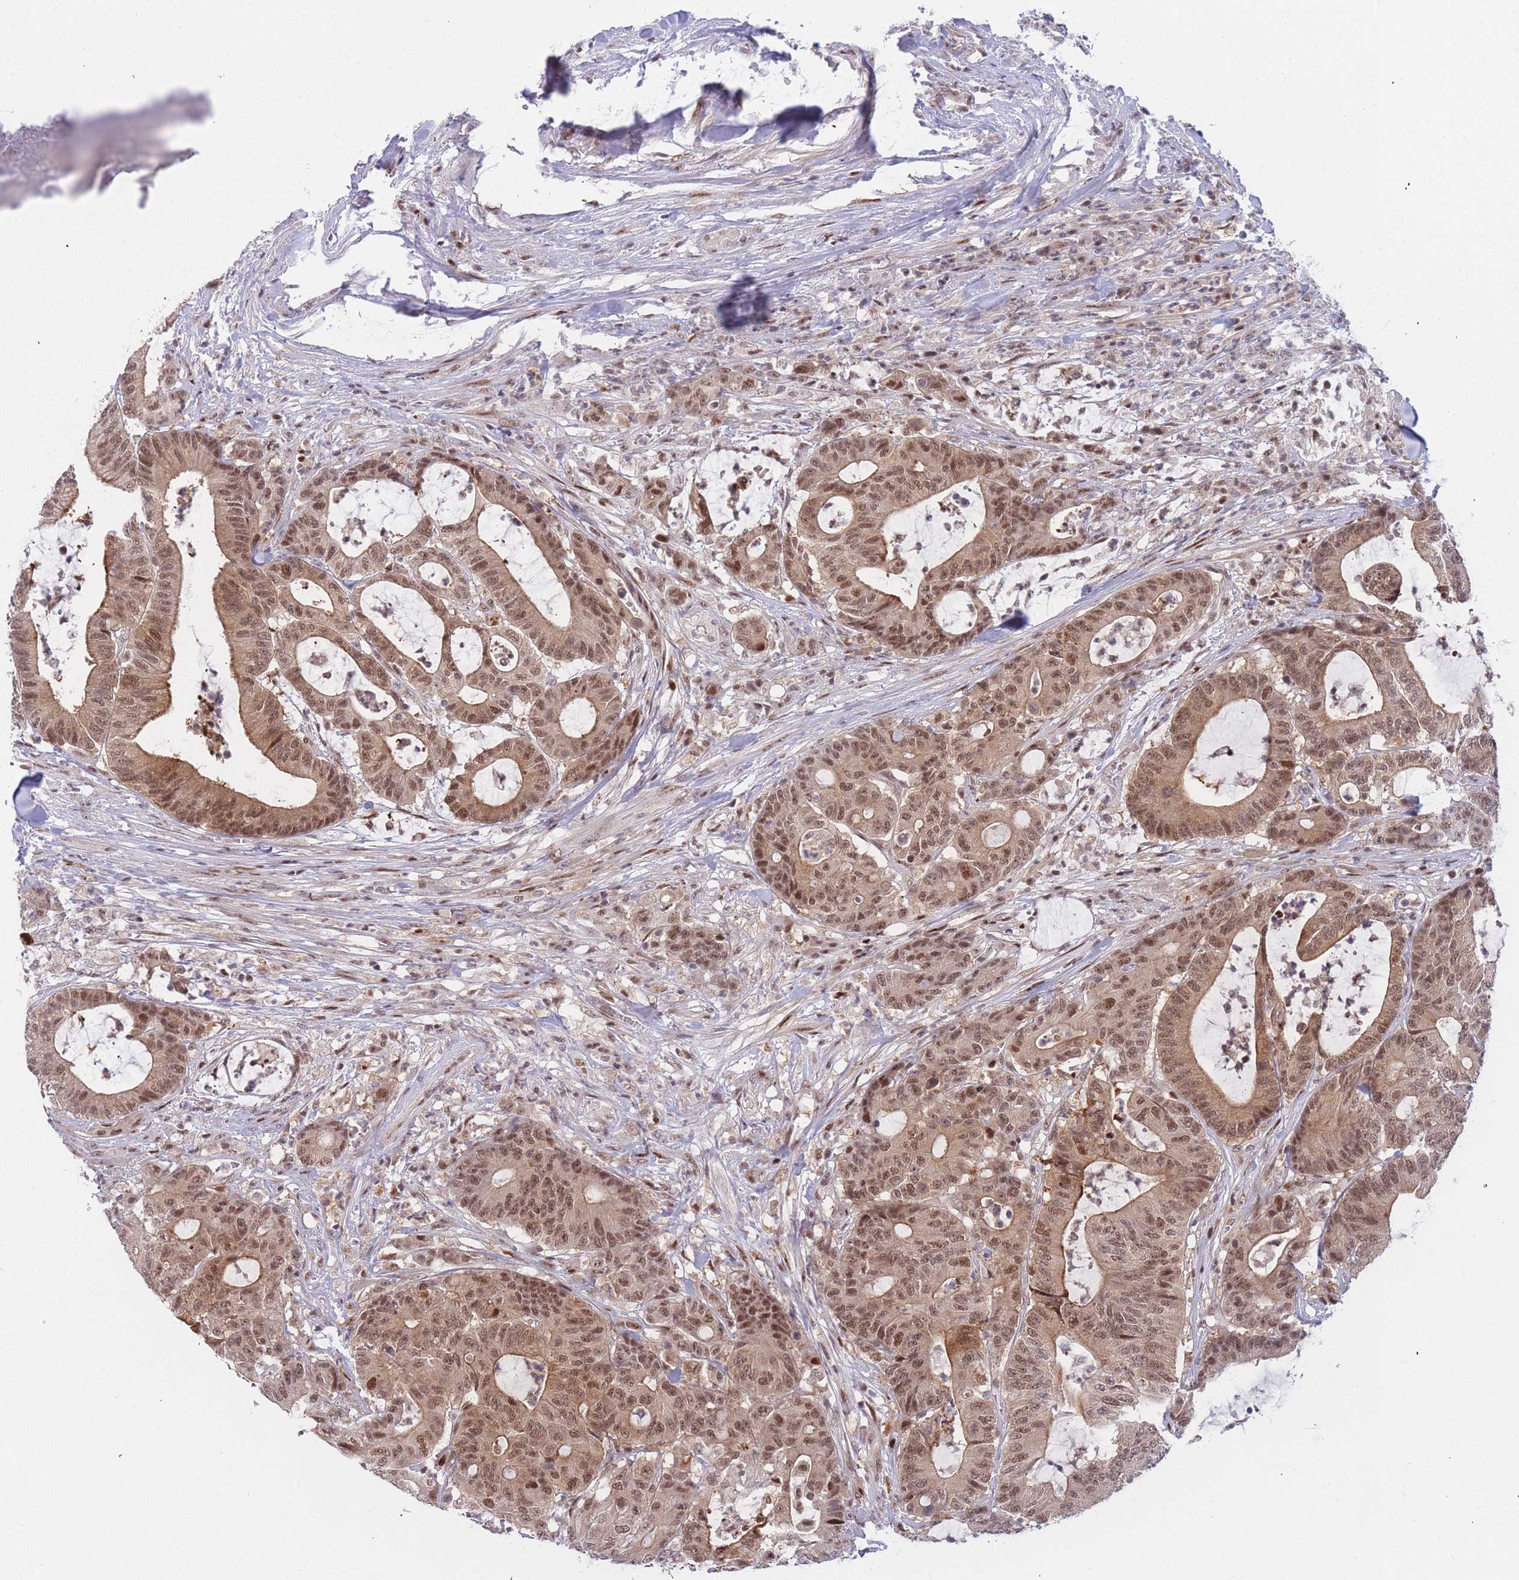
{"staining": {"intensity": "moderate", "quantity": ">75%", "location": "cytoplasmic/membranous,nuclear"}, "tissue": "colorectal cancer", "cell_type": "Tumor cells", "image_type": "cancer", "snomed": [{"axis": "morphology", "description": "Adenocarcinoma, NOS"}, {"axis": "topography", "description": "Colon"}], "caption": "IHC histopathology image of human adenocarcinoma (colorectal) stained for a protein (brown), which reveals medium levels of moderate cytoplasmic/membranous and nuclear expression in approximately >75% of tumor cells.", "gene": "DEAF1", "patient": {"sex": "female", "age": 84}}